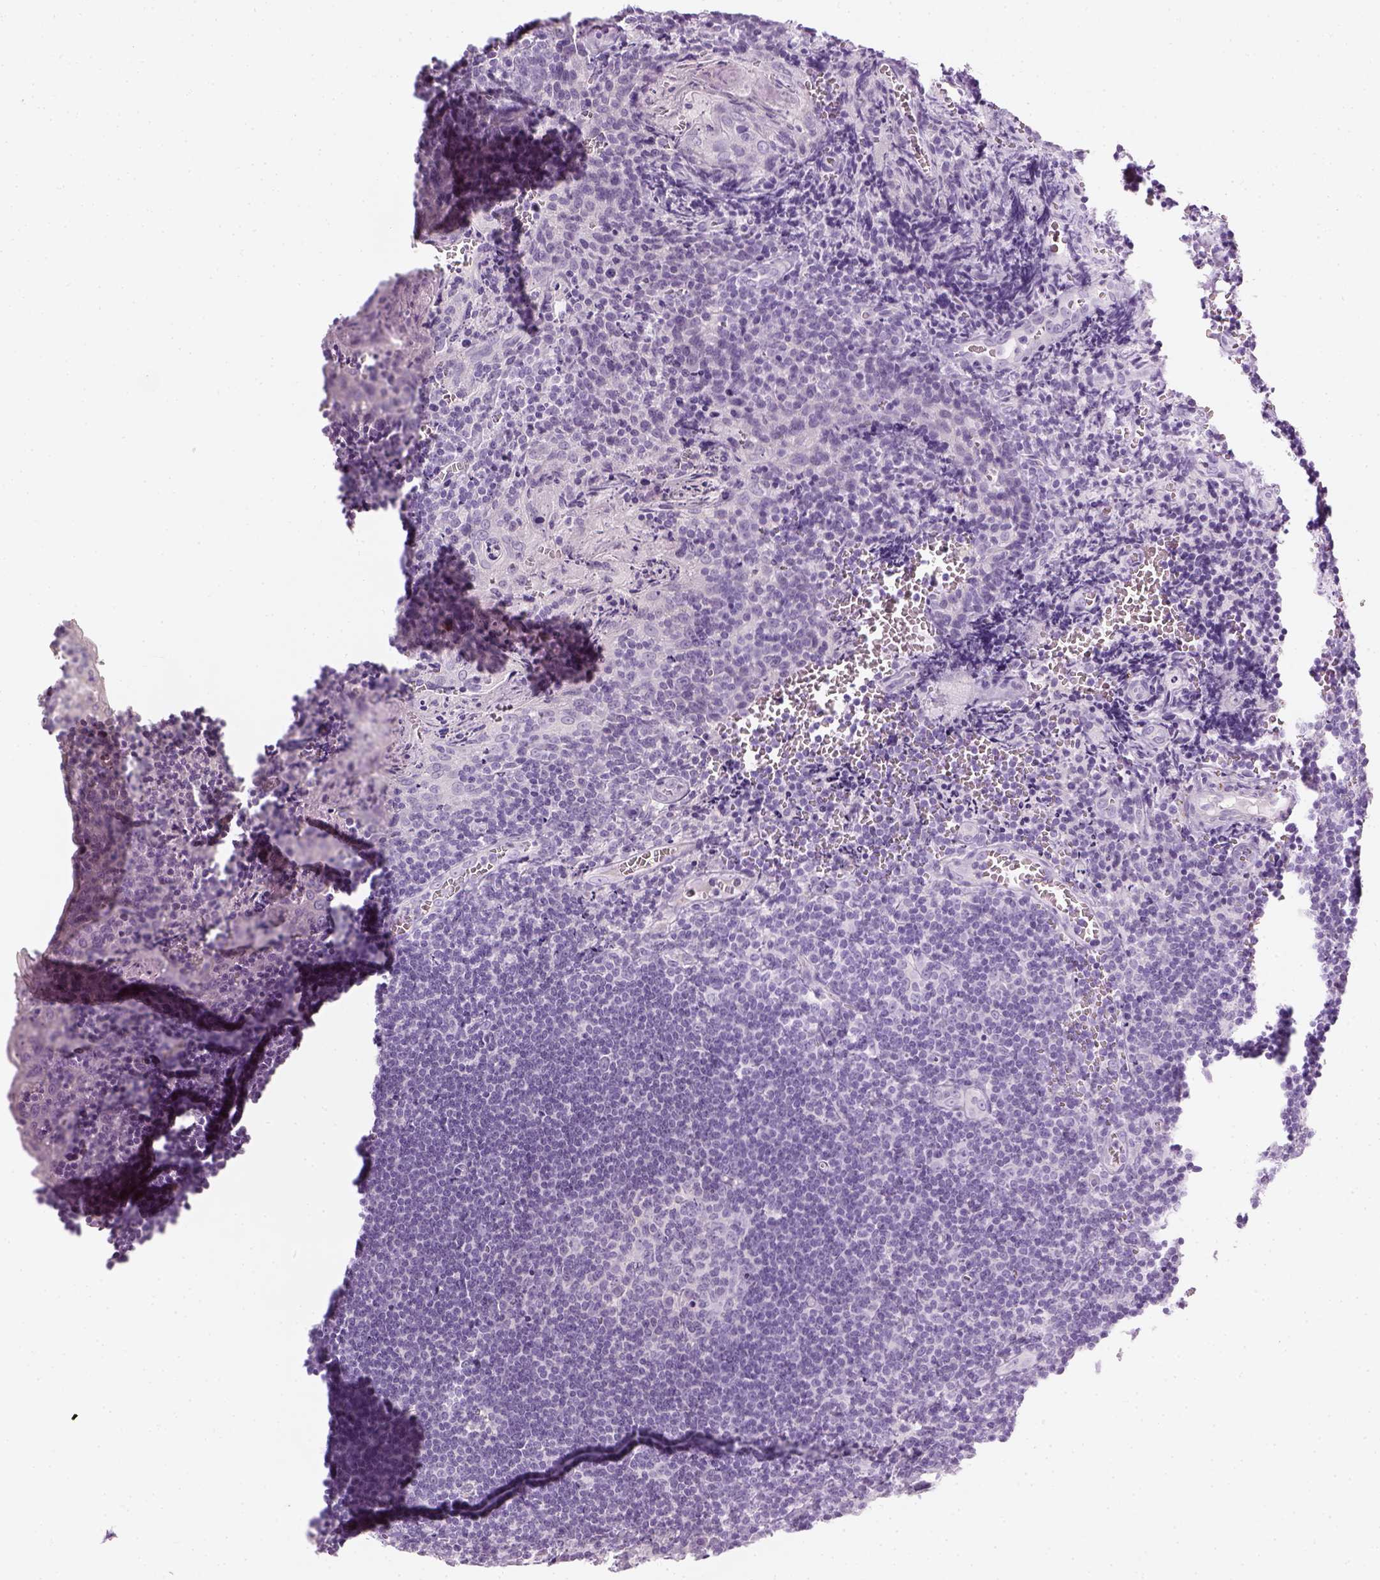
{"staining": {"intensity": "negative", "quantity": "none", "location": "none"}, "tissue": "tonsil", "cell_type": "Germinal center cells", "image_type": "normal", "snomed": [{"axis": "morphology", "description": "Normal tissue, NOS"}, {"axis": "morphology", "description": "Inflammation, NOS"}, {"axis": "topography", "description": "Tonsil"}], "caption": "Immunohistochemistry (IHC) of benign tonsil exhibits no expression in germinal center cells. The staining is performed using DAB brown chromogen with nuclei counter-stained in using hematoxylin.", "gene": "TH", "patient": {"sex": "female", "age": 31}}